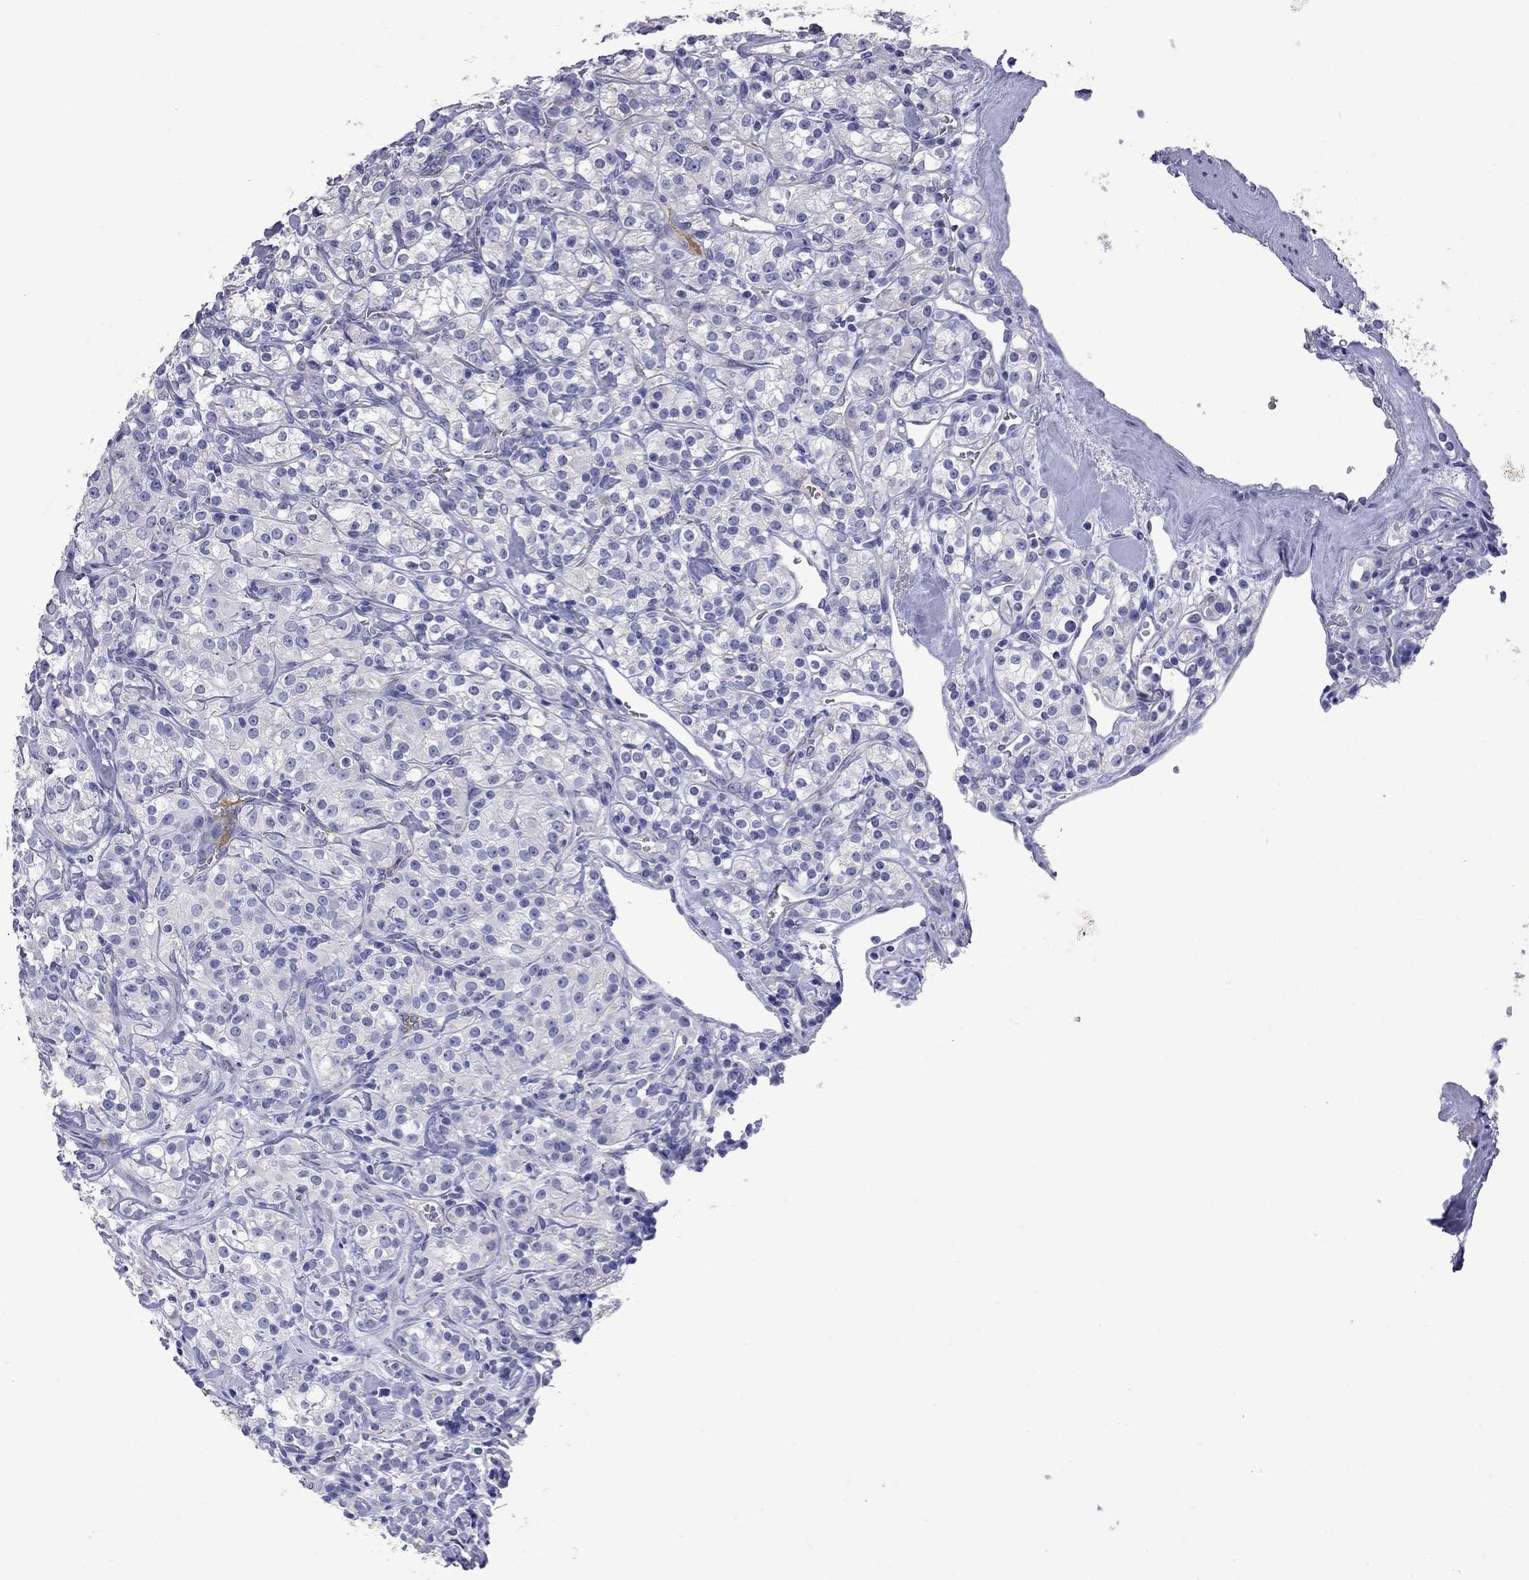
{"staining": {"intensity": "negative", "quantity": "none", "location": "none"}, "tissue": "renal cancer", "cell_type": "Tumor cells", "image_type": "cancer", "snomed": [{"axis": "morphology", "description": "Adenocarcinoma, NOS"}, {"axis": "topography", "description": "Kidney"}], "caption": "IHC micrograph of human renal adenocarcinoma stained for a protein (brown), which displays no expression in tumor cells.", "gene": "KCND2", "patient": {"sex": "male", "age": 77}}